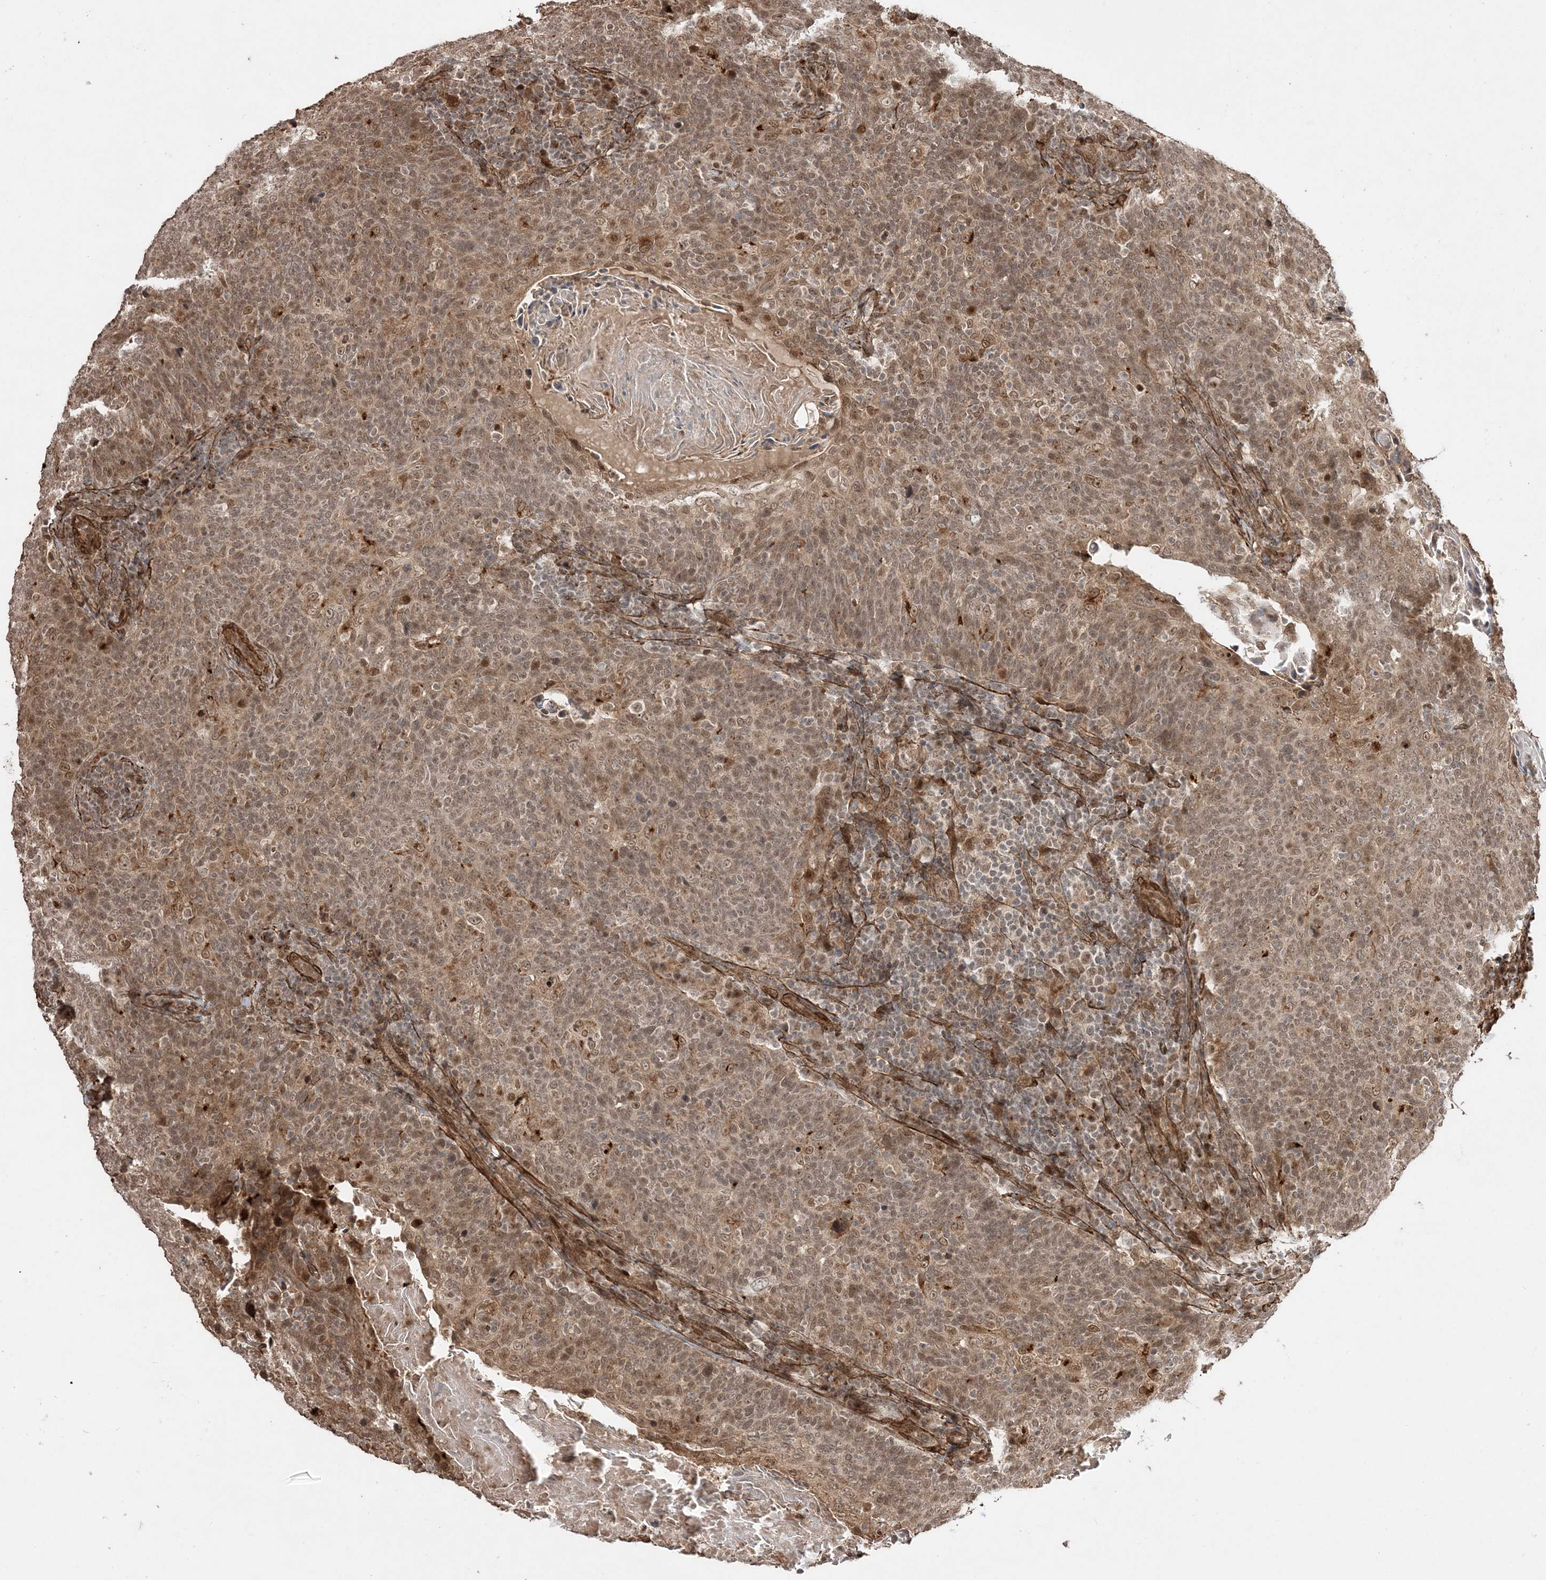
{"staining": {"intensity": "moderate", "quantity": ">75%", "location": "cytoplasmic/membranous,nuclear"}, "tissue": "head and neck cancer", "cell_type": "Tumor cells", "image_type": "cancer", "snomed": [{"axis": "morphology", "description": "Squamous cell carcinoma, NOS"}, {"axis": "morphology", "description": "Squamous cell carcinoma, metastatic, NOS"}, {"axis": "topography", "description": "Lymph node"}, {"axis": "topography", "description": "Head-Neck"}], "caption": "Immunohistochemistry image of head and neck cancer stained for a protein (brown), which reveals medium levels of moderate cytoplasmic/membranous and nuclear positivity in approximately >75% of tumor cells.", "gene": "ETAA1", "patient": {"sex": "male", "age": 62}}